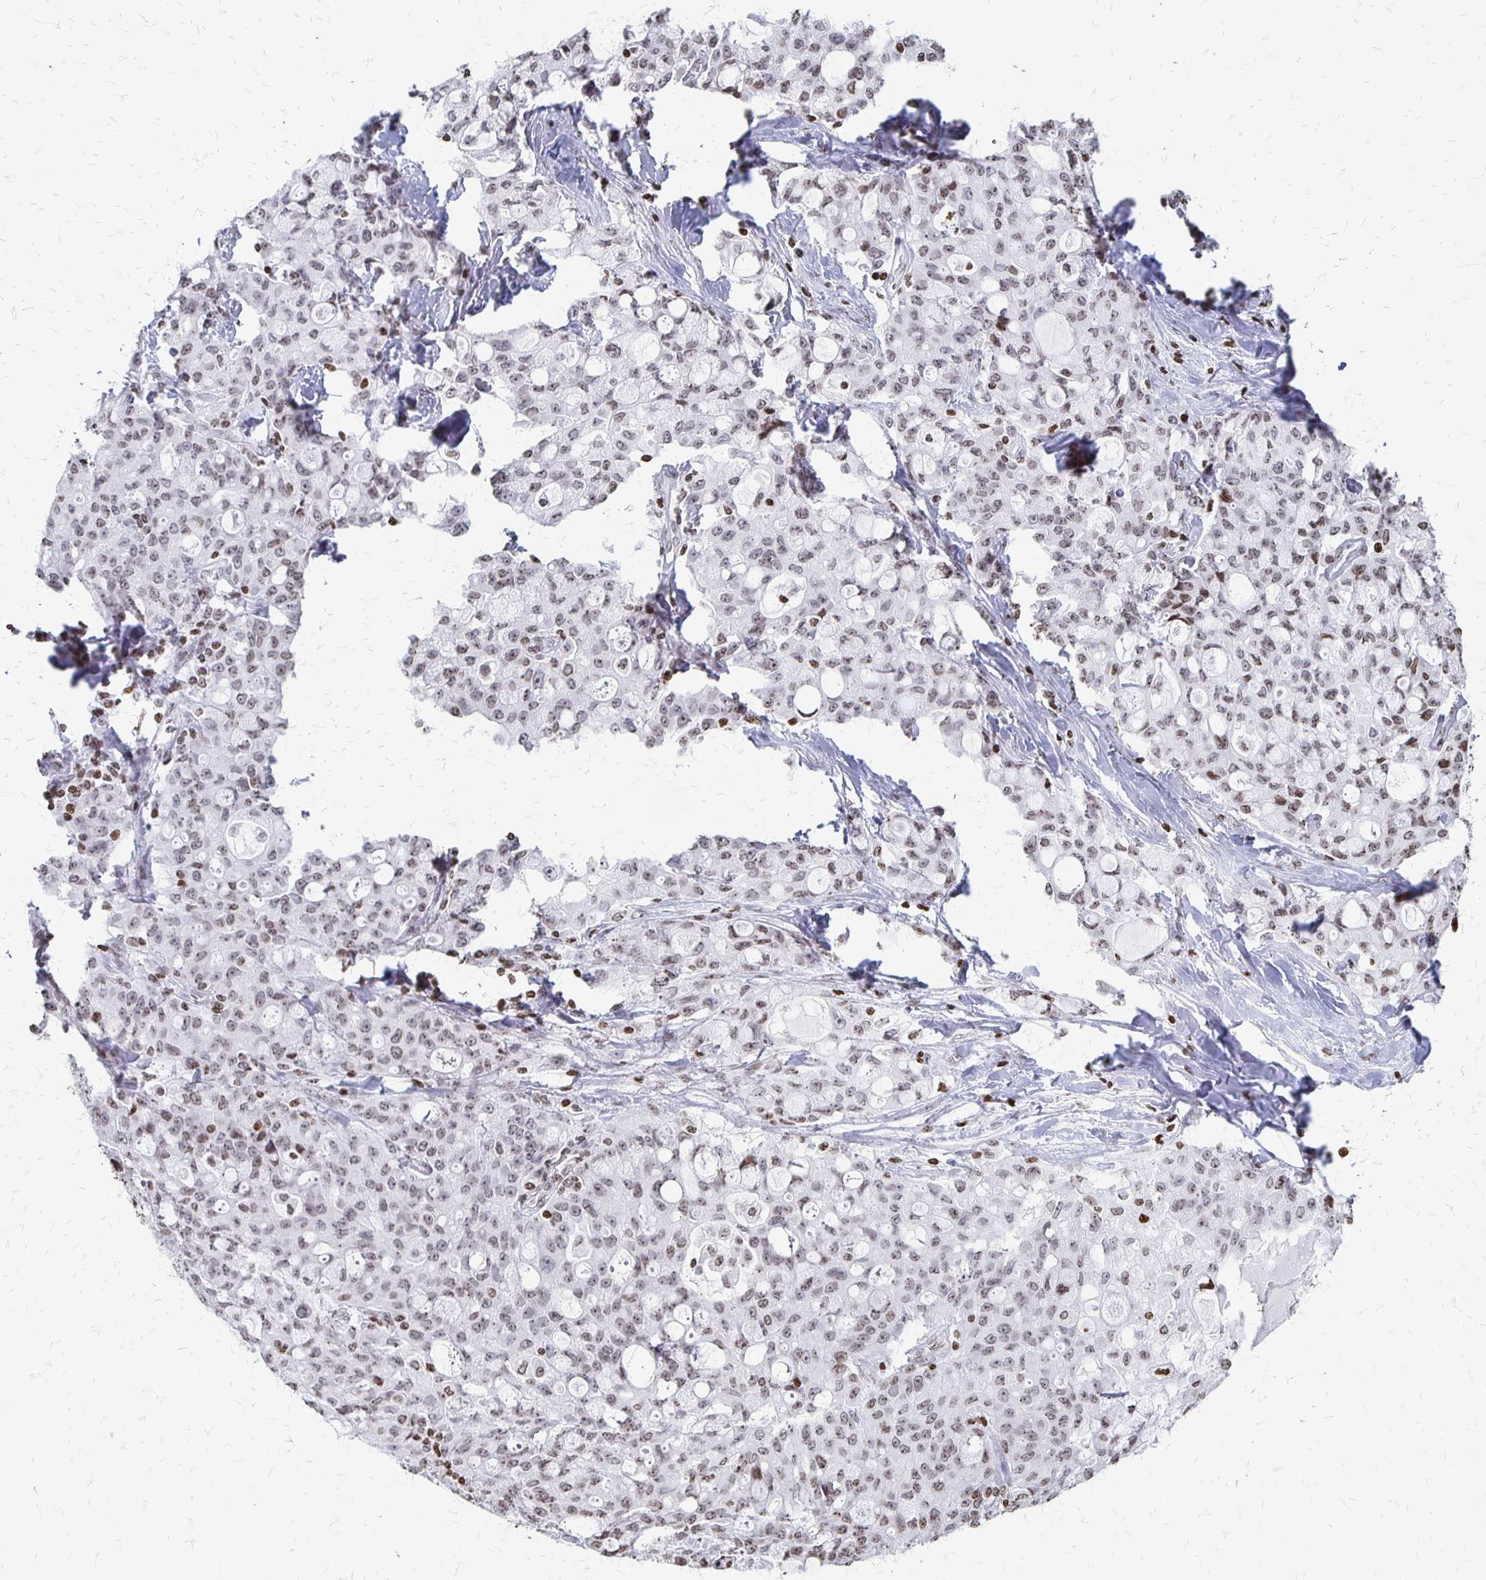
{"staining": {"intensity": "weak", "quantity": "25%-75%", "location": "nuclear"}, "tissue": "lung cancer", "cell_type": "Tumor cells", "image_type": "cancer", "snomed": [{"axis": "morphology", "description": "Adenocarcinoma, NOS"}, {"axis": "topography", "description": "Lung"}], "caption": "Weak nuclear expression is identified in approximately 25%-75% of tumor cells in lung cancer. (Stains: DAB (3,3'-diaminobenzidine) in brown, nuclei in blue, Microscopy: brightfield microscopy at high magnification).", "gene": "ZNF280C", "patient": {"sex": "female", "age": 44}}